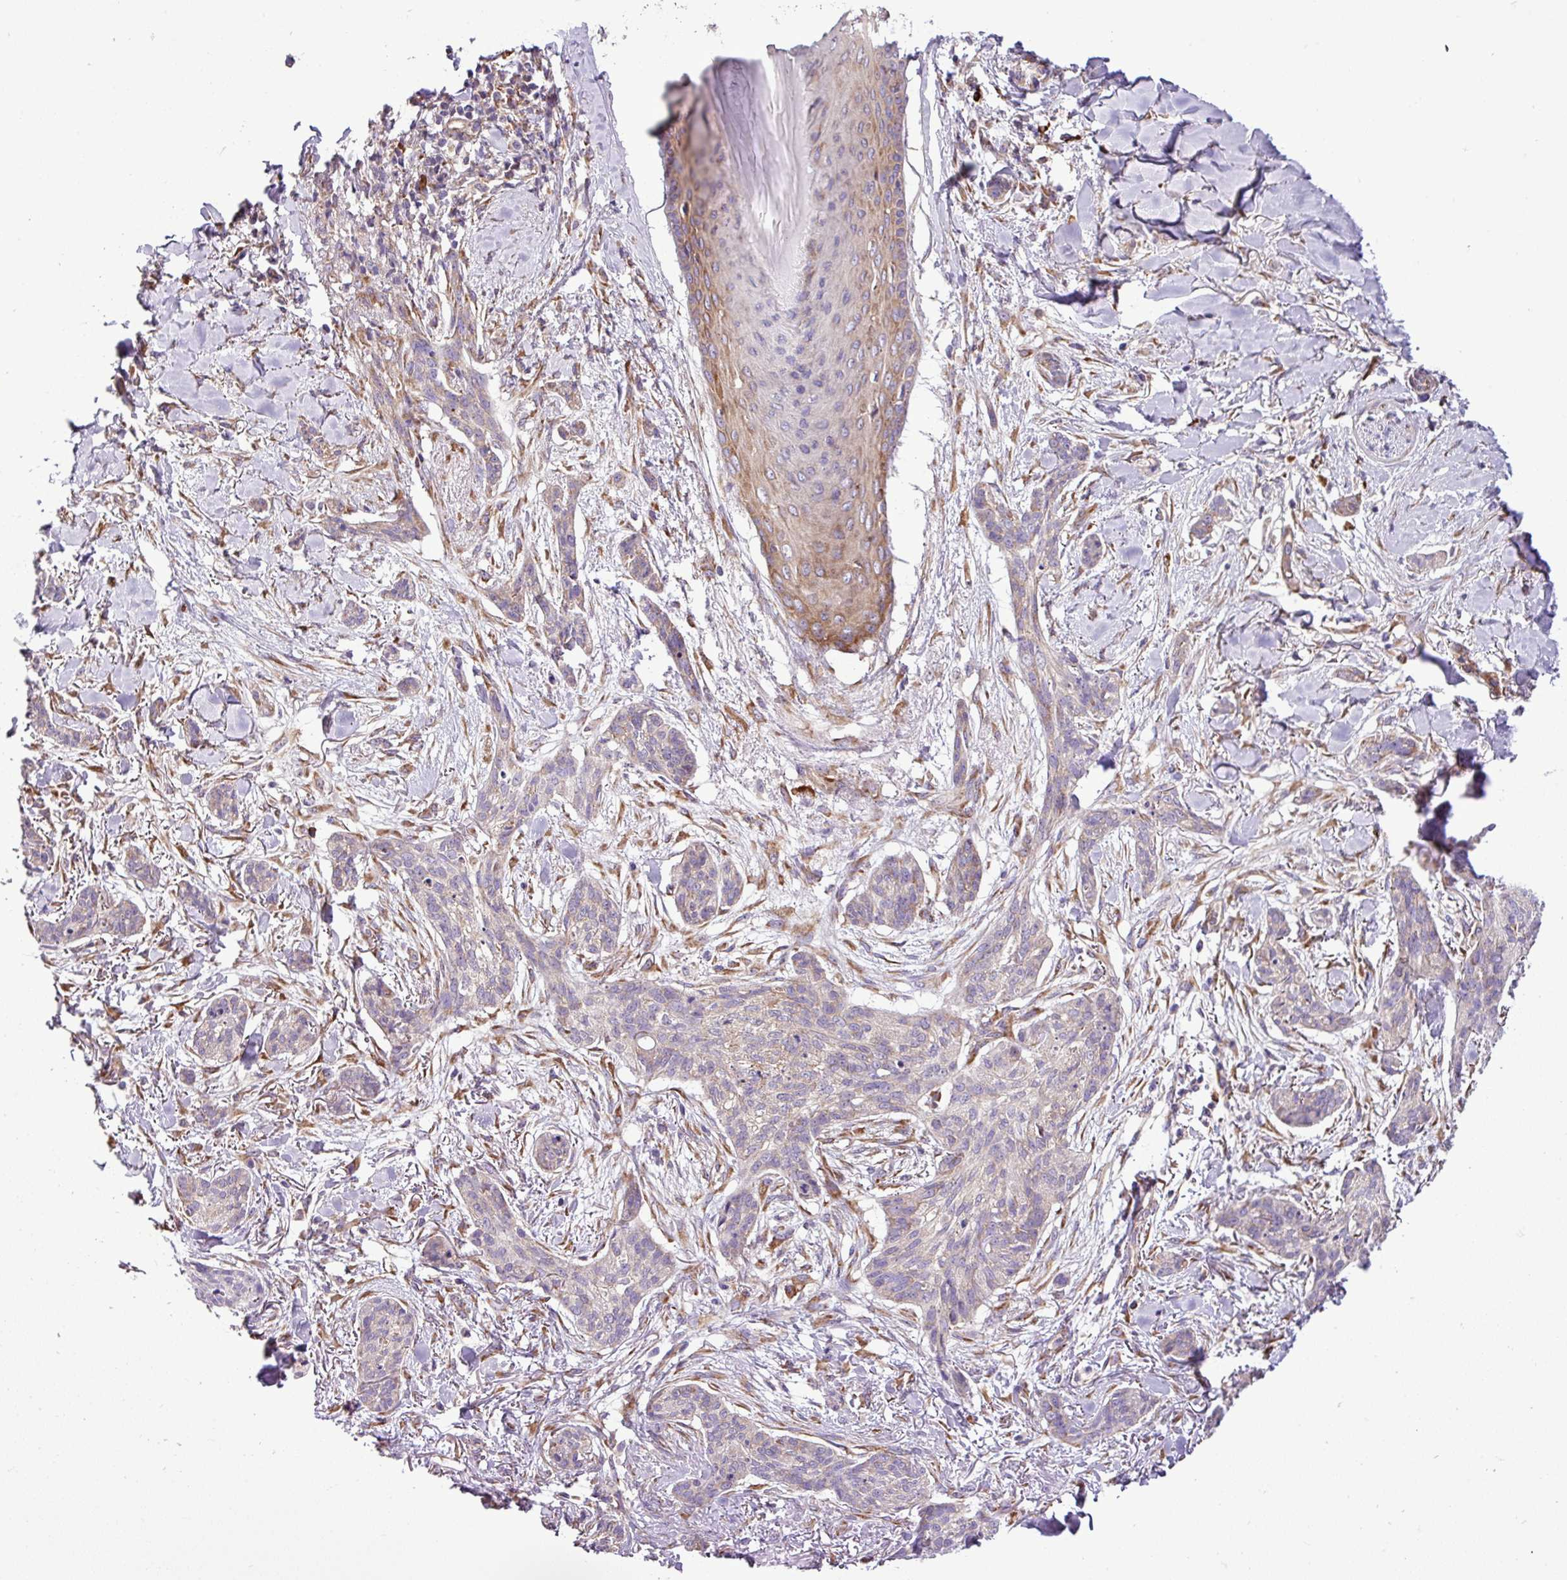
{"staining": {"intensity": "negative", "quantity": "none", "location": "none"}, "tissue": "skin cancer", "cell_type": "Tumor cells", "image_type": "cancer", "snomed": [{"axis": "morphology", "description": "Basal cell carcinoma"}, {"axis": "topography", "description": "Skin"}], "caption": "There is no significant staining in tumor cells of skin cancer (basal cell carcinoma).", "gene": "RPL13", "patient": {"sex": "male", "age": 52}}